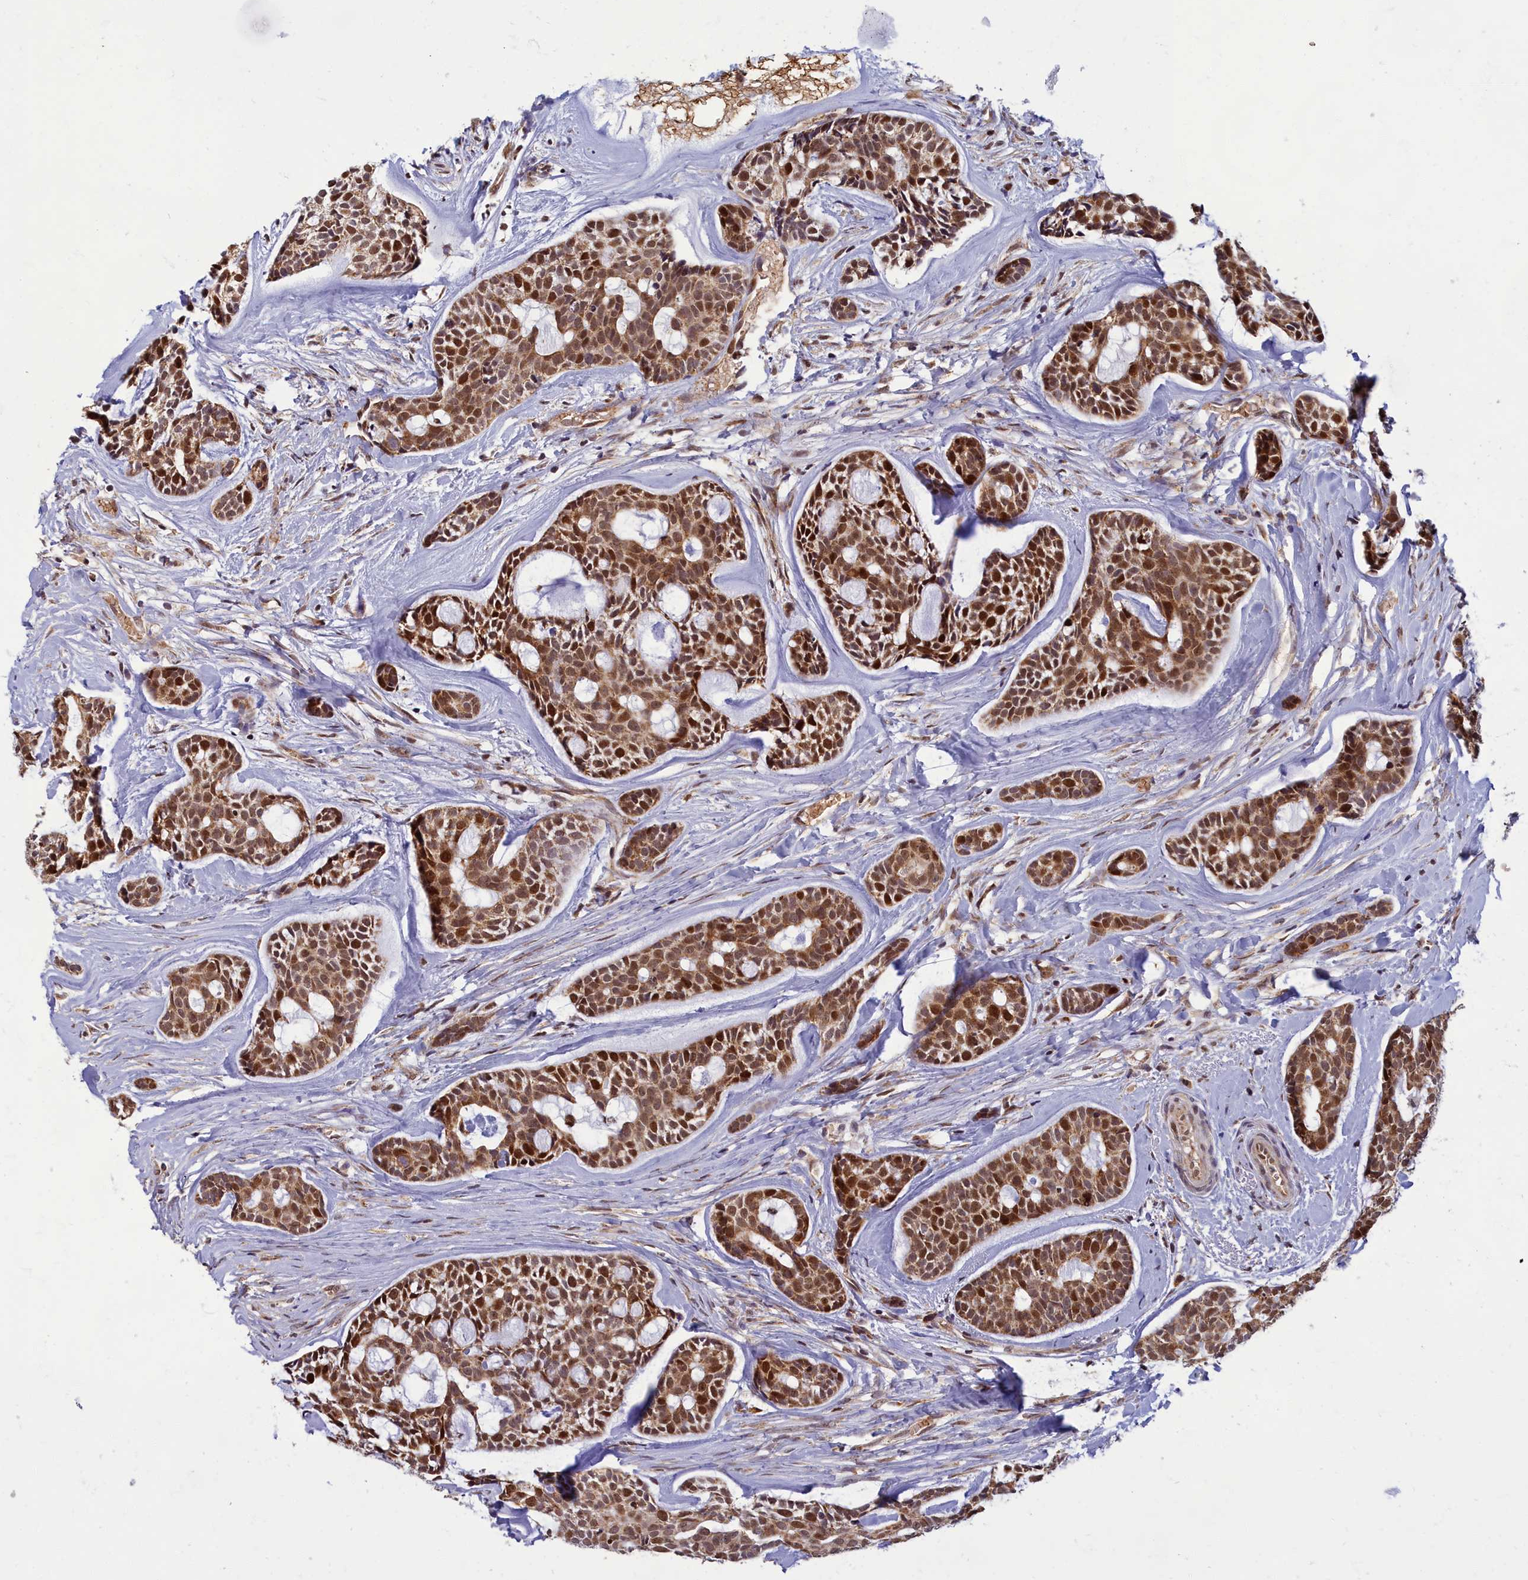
{"staining": {"intensity": "strong", "quantity": ">75%", "location": "cytoplasmic/membranous,nuclear"}, "tissue": "head and neck cancer", "cell_type": "Tumor cells", "image_type": "cancer", "snomed": [{"axis": "morphology", "description": "Normal tissue, NOS"}, {"axis": "morphology", "description": "Adenocarcinoma, NOS"}, {"axis": "topography", "description": "Subcutis"}, {"axis": "topography", "description": "Nasopharynx"}, {"axis": "topography", "description": "Head-Neck"}], "caption": "Tumor cells display high levels of strong cytoplasmic/membranous and nuclear expression in about >75% of cells in human head and neck cancer (adenocarcinoma).", "gene": "EARS2", "patient": {"sex": "female", "age": 73}}